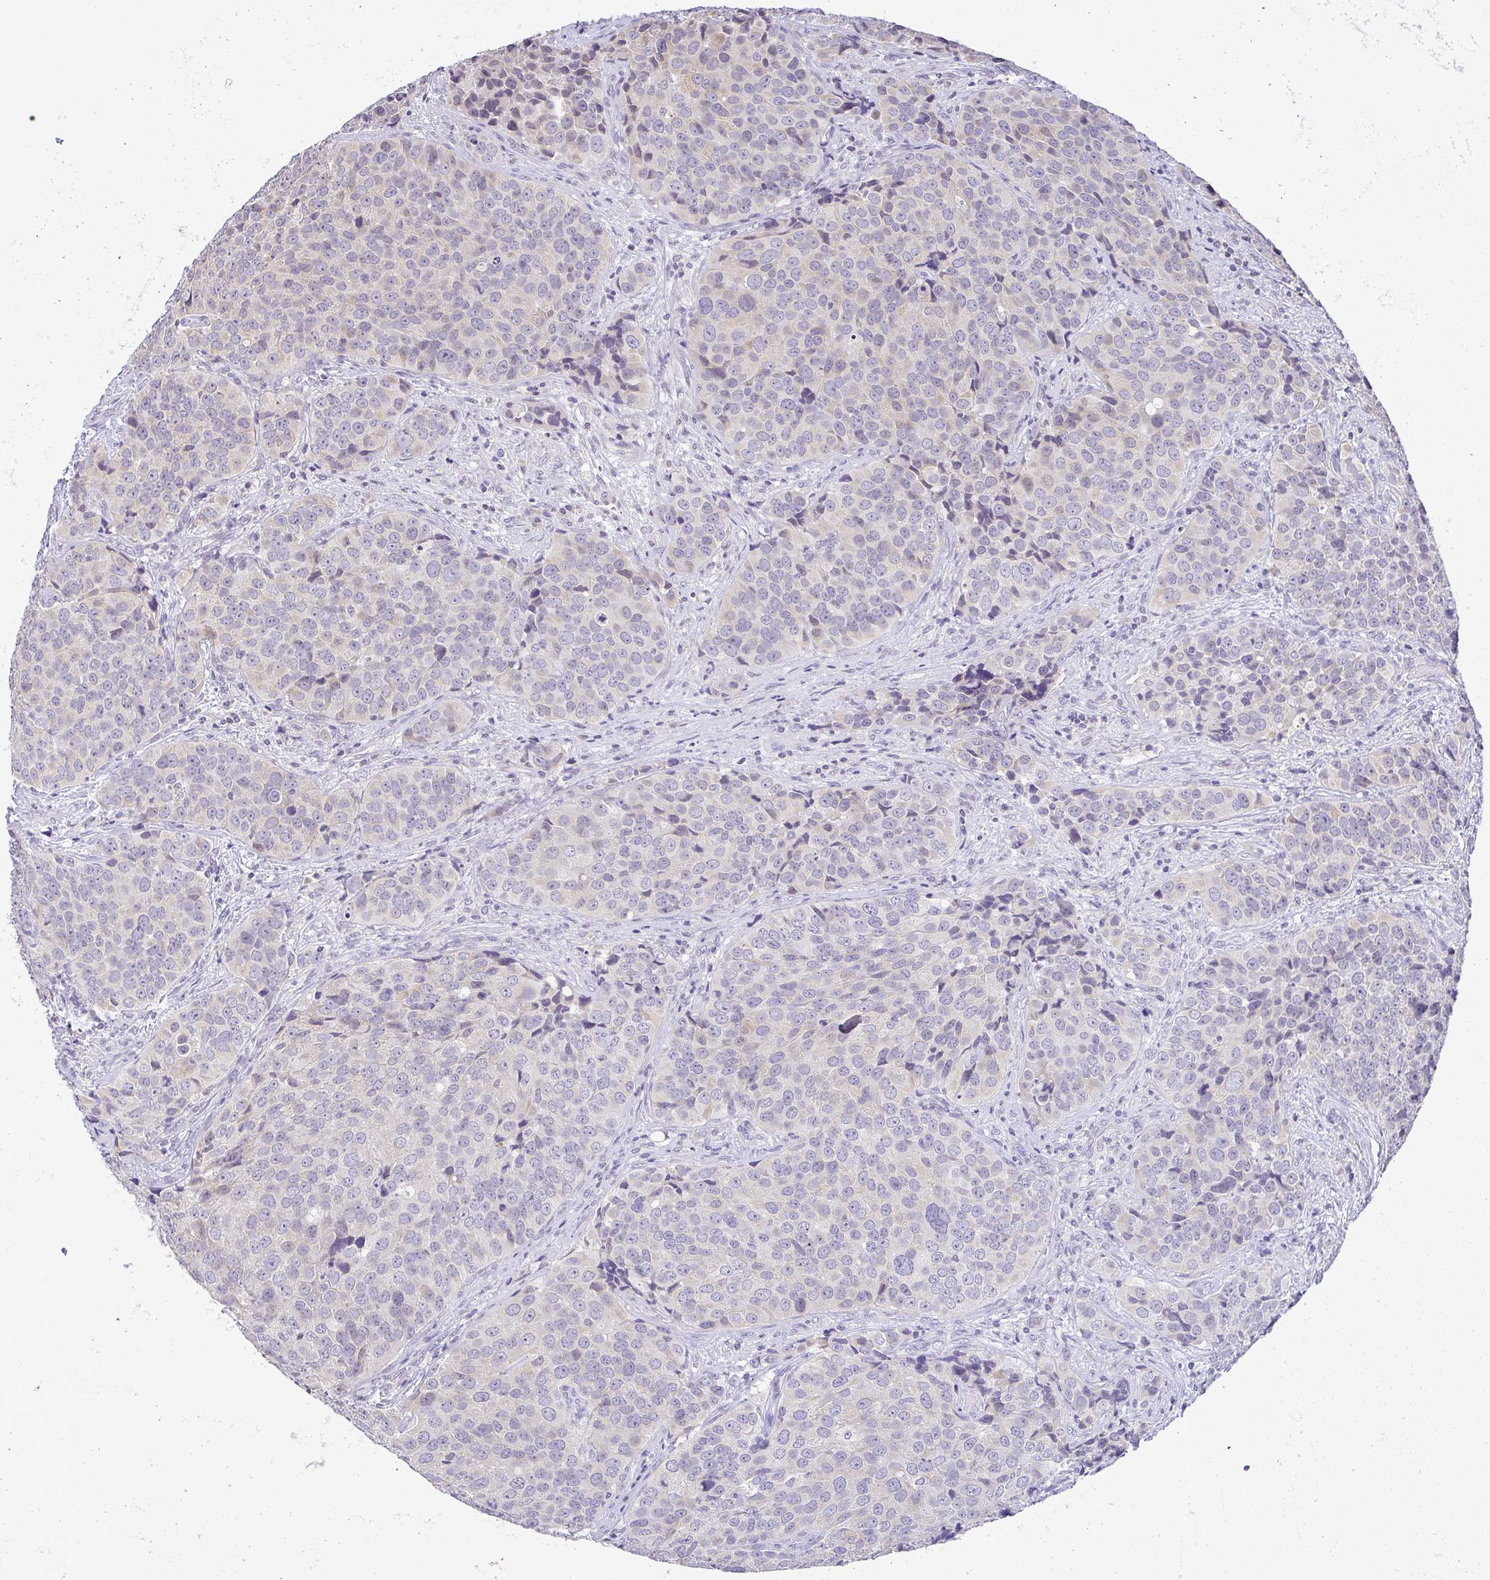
{"staining": {"intensity": "negative", "quantity": "none", "location": "none"}, "tissue": "urothelial cancer", "cell_type": "Tumor cells", "image_type": "cancer", "snomed": [{"axis": "morphology", "description": "Urothelial carcinoma, NOS"}, {"axis": "topography", "description": "Urinary bladder"}], "caption": "Image shows no significant protein staining in tumor cells of urothelial cancer.", "gene": "CACNA1S", "patient": {"sex": "male", "age": 52}}